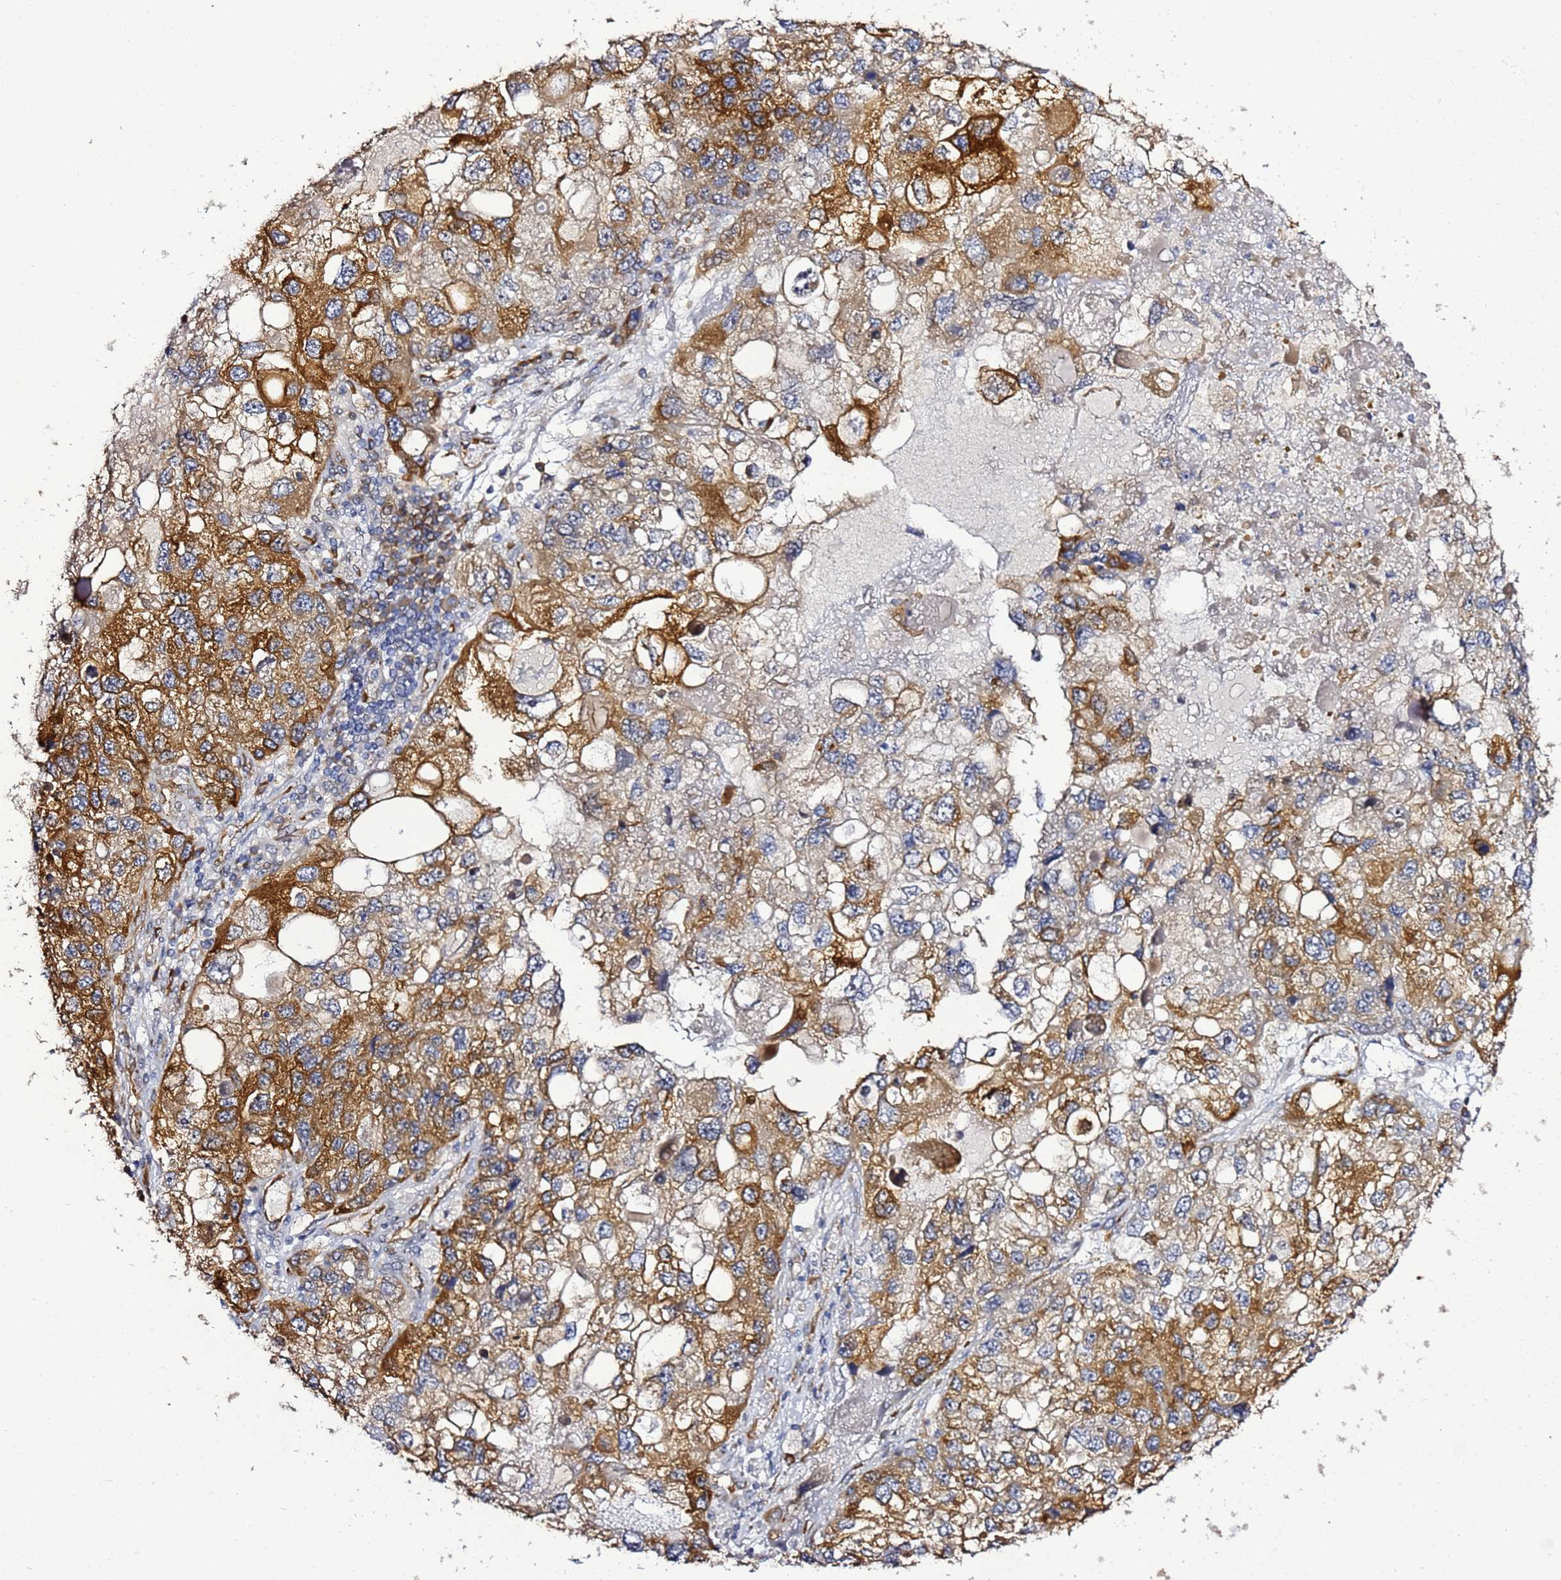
{"staining": {"intensity": "strong", "quantity": "25%-75%", "location": "cytoplasmic/membranous"}, "tissue": "endometrial cancer", "cell_type": "Tumor cells", "image_type": "cancer", "snomed": [{"axis": "morphology", "description": "Adenocarcinoma, NOS"}, {"axis": "topography", "description": "Endometrium"}], "caption": "DAB (3,3'-diaminobenzidine) immunohistochemical staining of endometrial adenocarcinoma displays strong cytoplasmic/membranous protein expression in approximately 25%-75% of tumor cells.", "gene": "NOL8", "patient": {"sex": "female", "age": 49}}